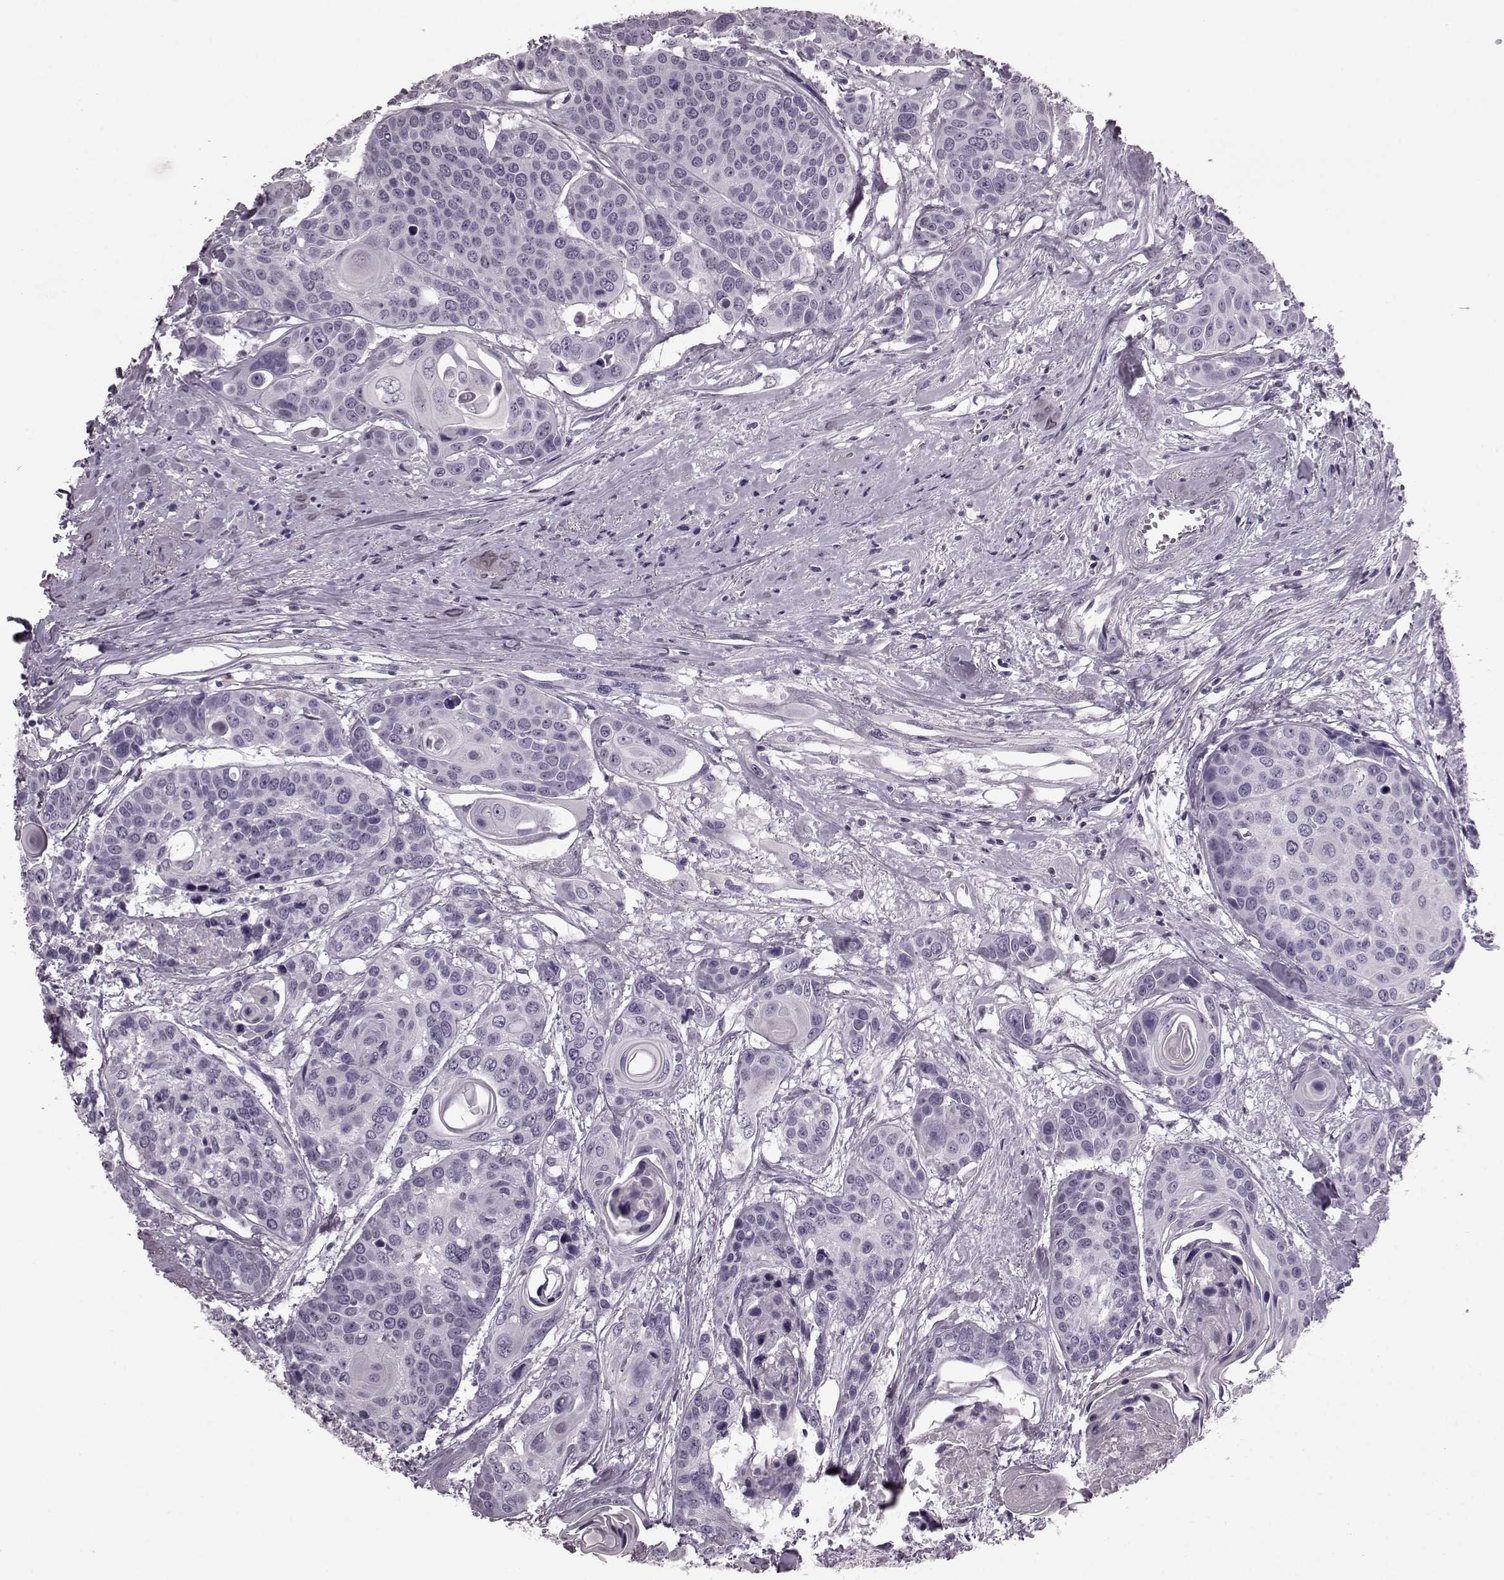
{"staining": {"intensity": "negative", "quantity": "none", "location": "none"}, "tissue": "head and neck cancer", "cell_type": "Tumor cells", "image_type": "cancer", "snomed": [{"axis": "morphology", "description": "Squamous cell carcinoma, NOS"}, {"axis": "topography", "description": "Oral tissue"}, {"axis": "topography", "description": "Head-Neck"}], "caption": "Head and neck squamous cell carcinoma stained for a protein using IHC demonstrates no expression tumor cells.", "gene": "CST7", "patient": {"sex": "male", "age": 56}}